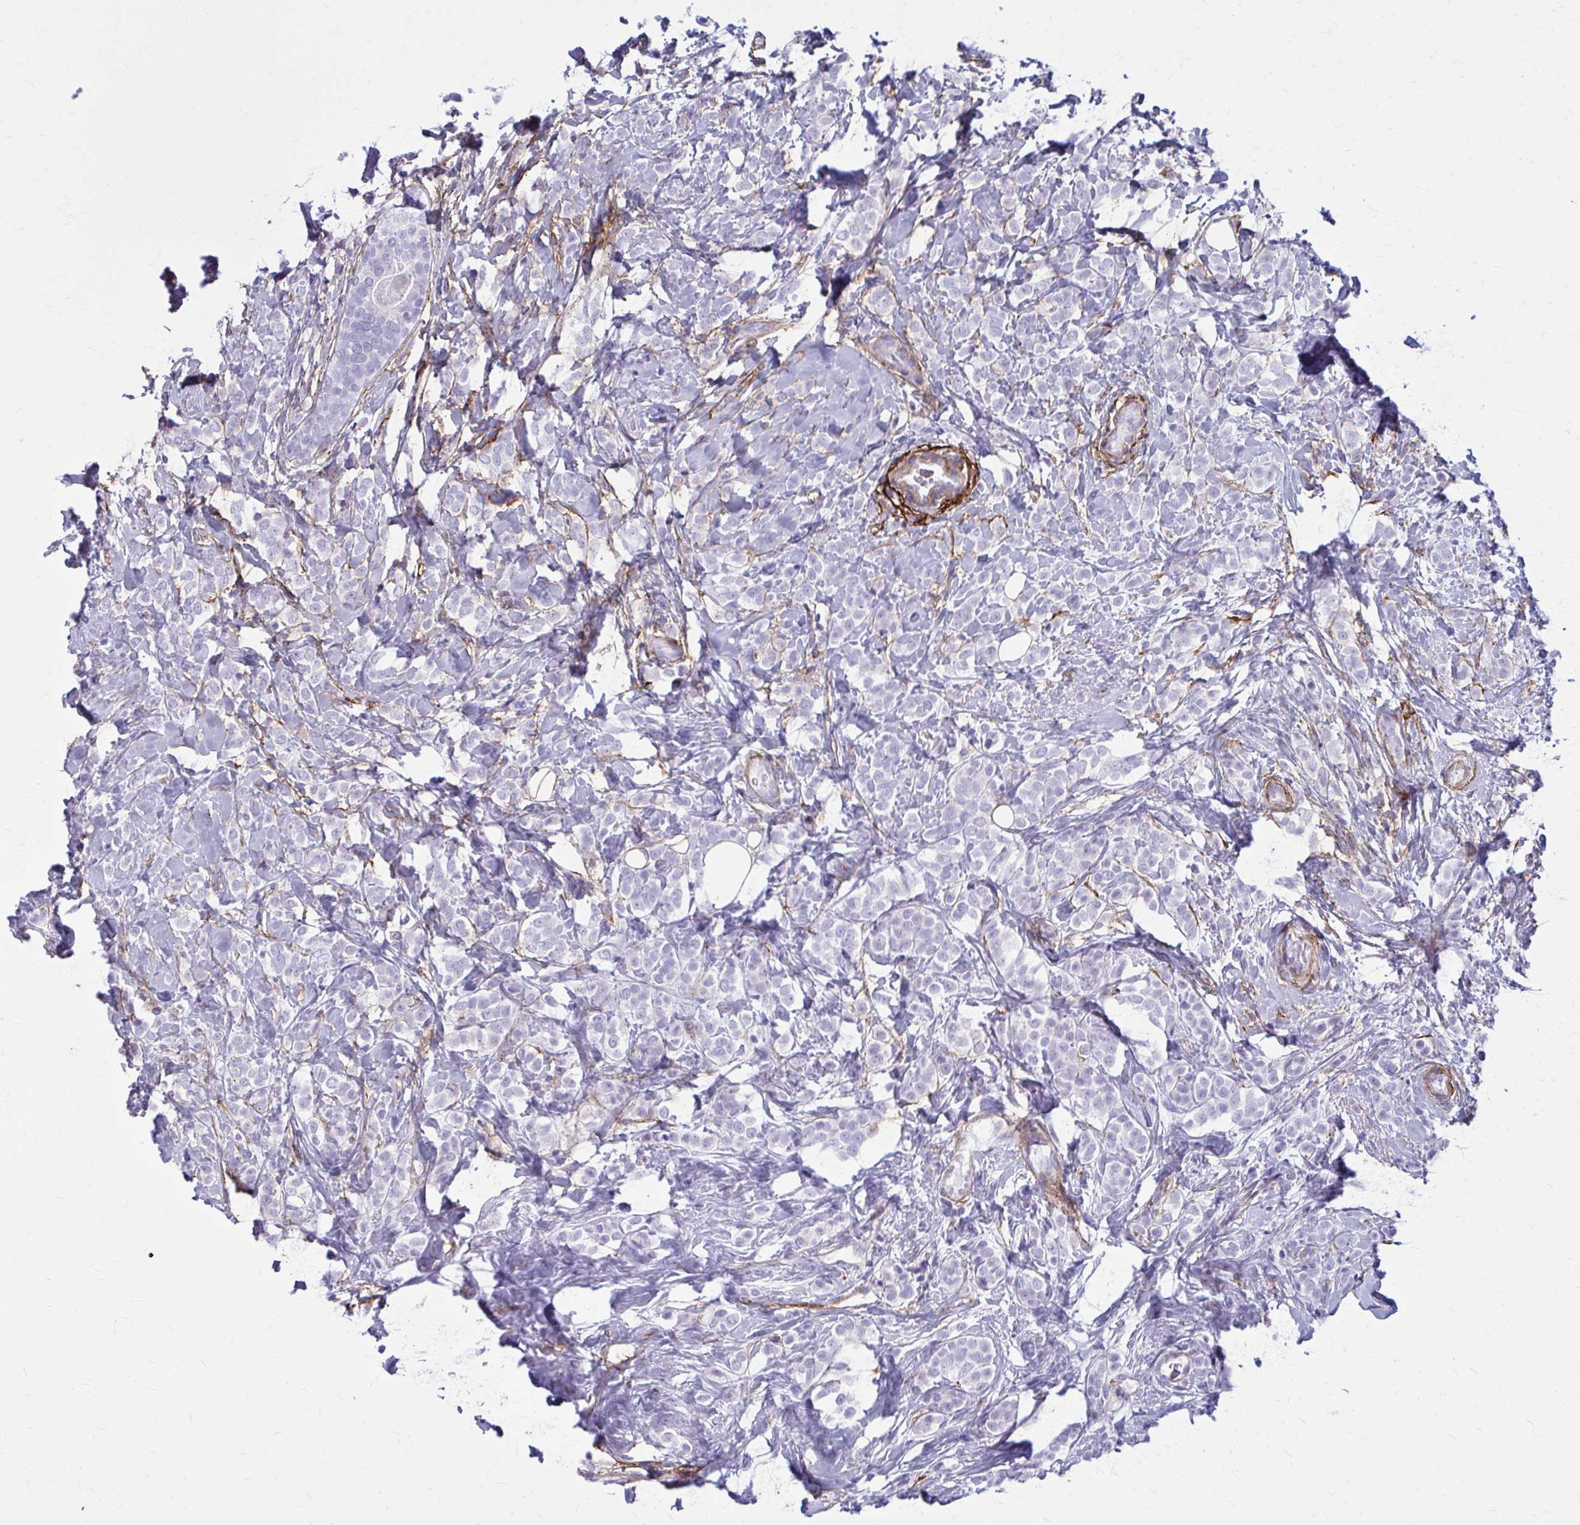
{"staining": {"intensity": "negative", "quantity": "none", "location": "none"}, "tissue": "breast cancer", "cell_type": "Tumor cells", "image_type": "cancer", "snomed": [{"axis": "morphology", "description": "Lobular carcinoma"}, {"axis": "topography", "description": "Breast"}], "caption": "Immunohistochemical staining of breast lobular carcinoma displays no significant expression in tumor cells.", "gene": "AKAP12", "patient": {"sex": "female", "age": 49}}